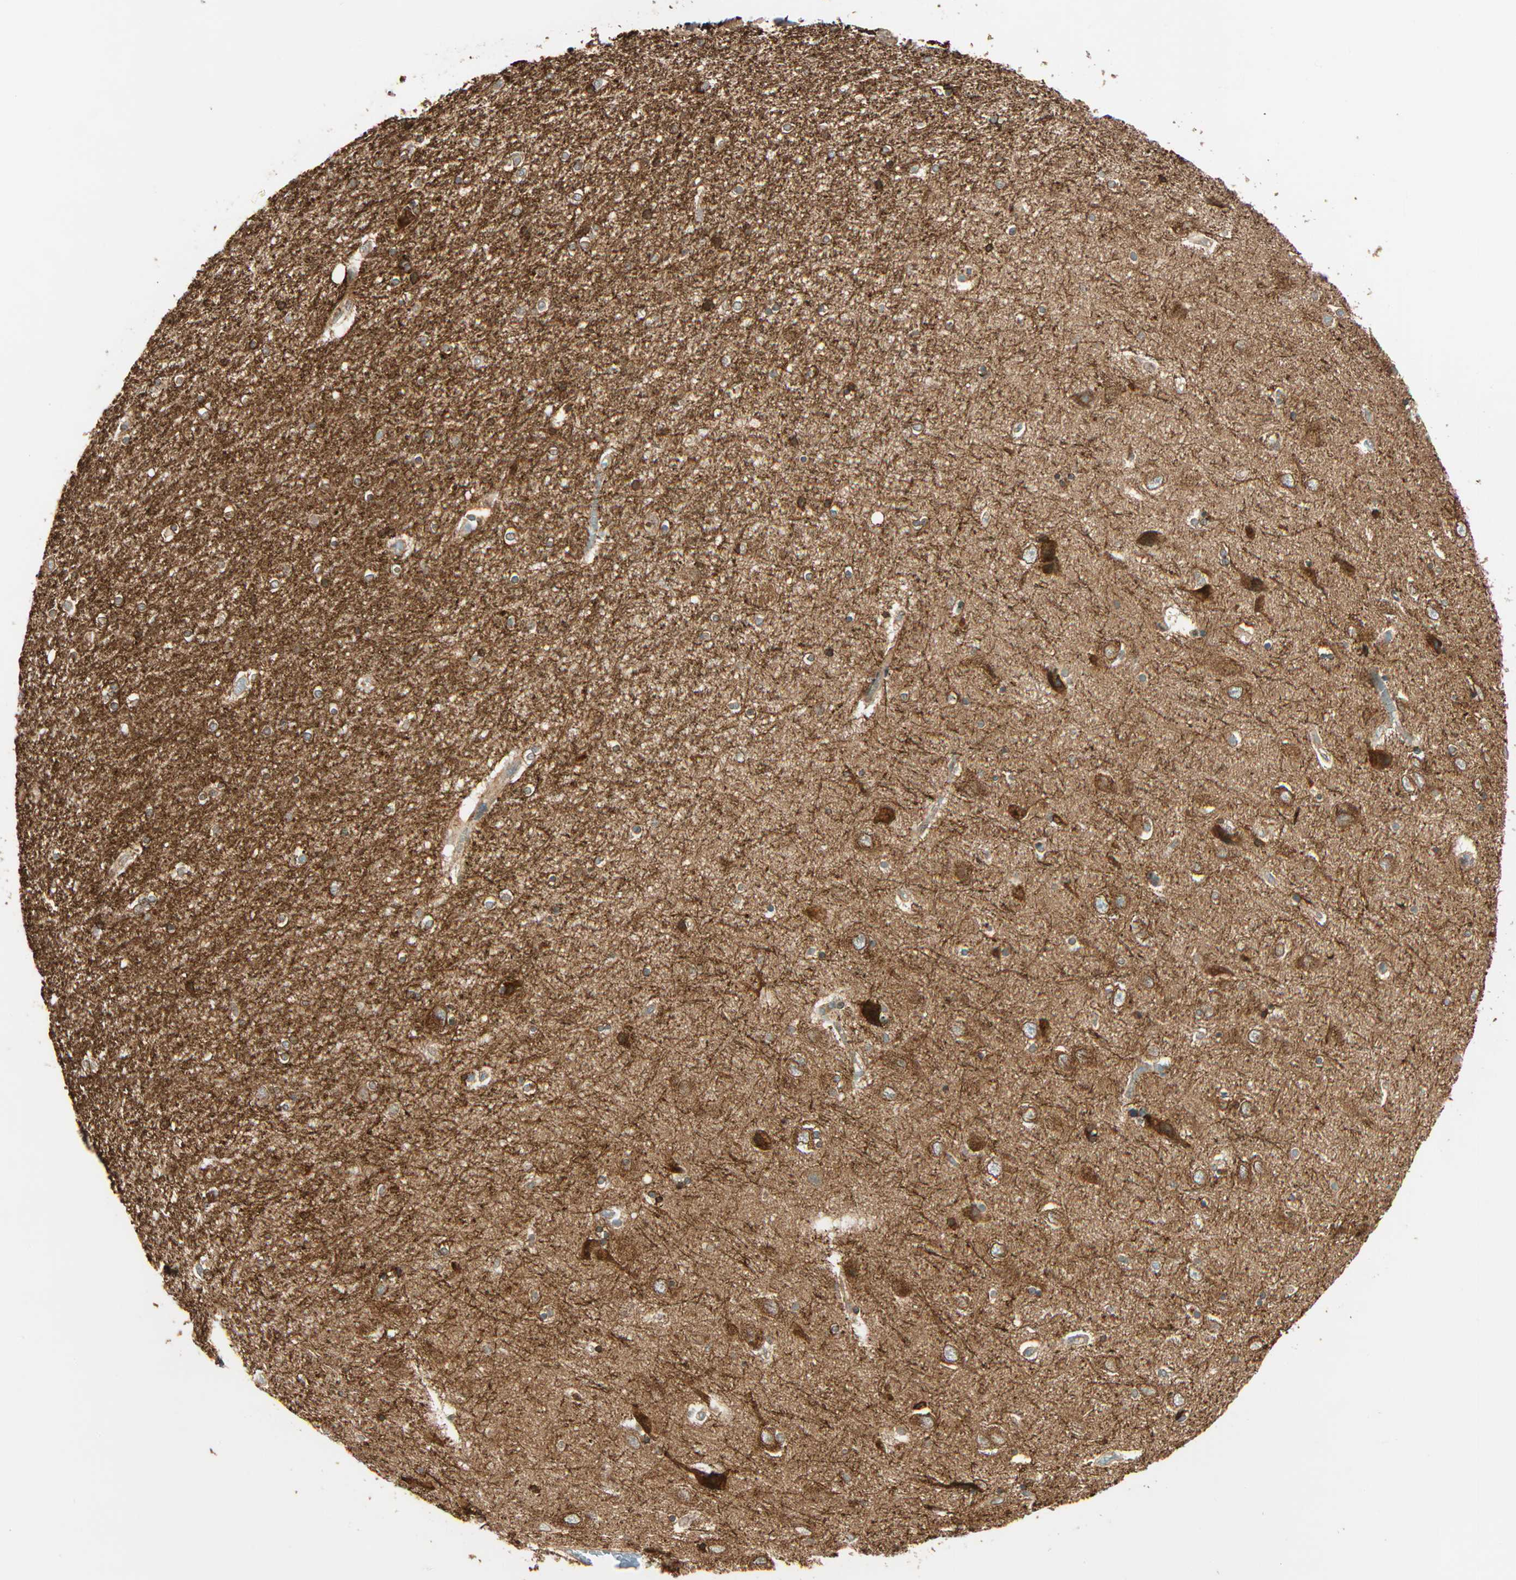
{"staining": {"intensity": "moderate", "quantity": ">75%", "location": "cytoplasmic/membranous"}, "tissue": "hippocampus", "cell_type": "Glial cells", "image_type": "normal", "snomed": [{"axis": "morphology", "description": "Normal tissue, NOS"}, {"axis": "topography", "description": "Hippocampus"}], "caption": "This micrograph displays IHC staining of unremarkable hippocampus, with medium moderate cytoplasmic/membranous staining in approximately >75% of glial cells.", "gene": "PNPLA6", "patient": {"sex": "female", "age": 54}}